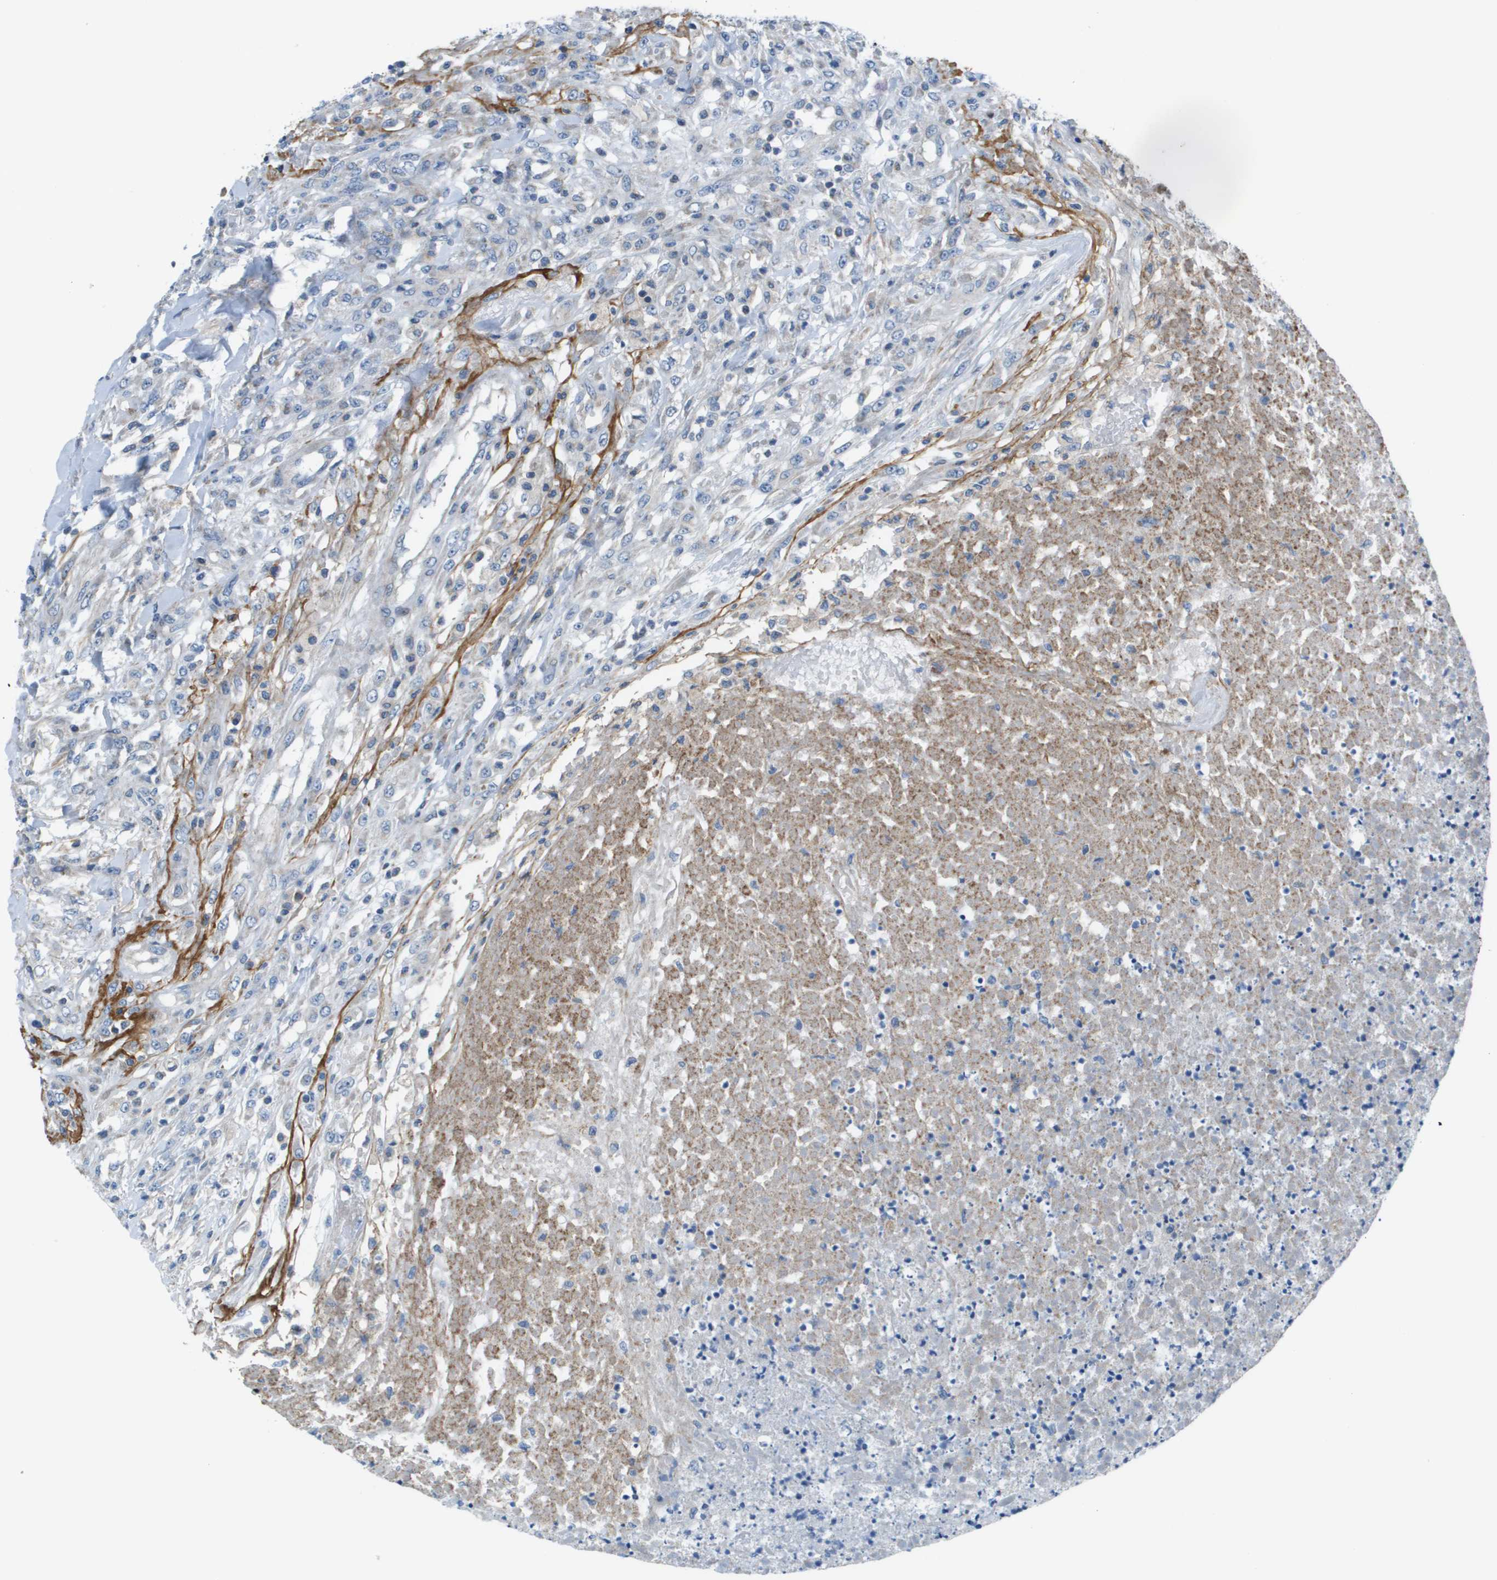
{"staining": {"intensity": "negative", "quantity": "none", "location": "none"}, "tissue": "testis cancer", "cell_type": "Tumor cells", "image_type": "cancer", "snomed": [{"axis": "morphology", "description": "Seminoma, NOS"}, {"axis": "topography", "description": "Testis"}], "caption": "A histopathology image of human seminoma (testis) is negative for staining in tumor cells.", "gene": "GALNT6", "patient": {"sex": "male", "age": 59}}